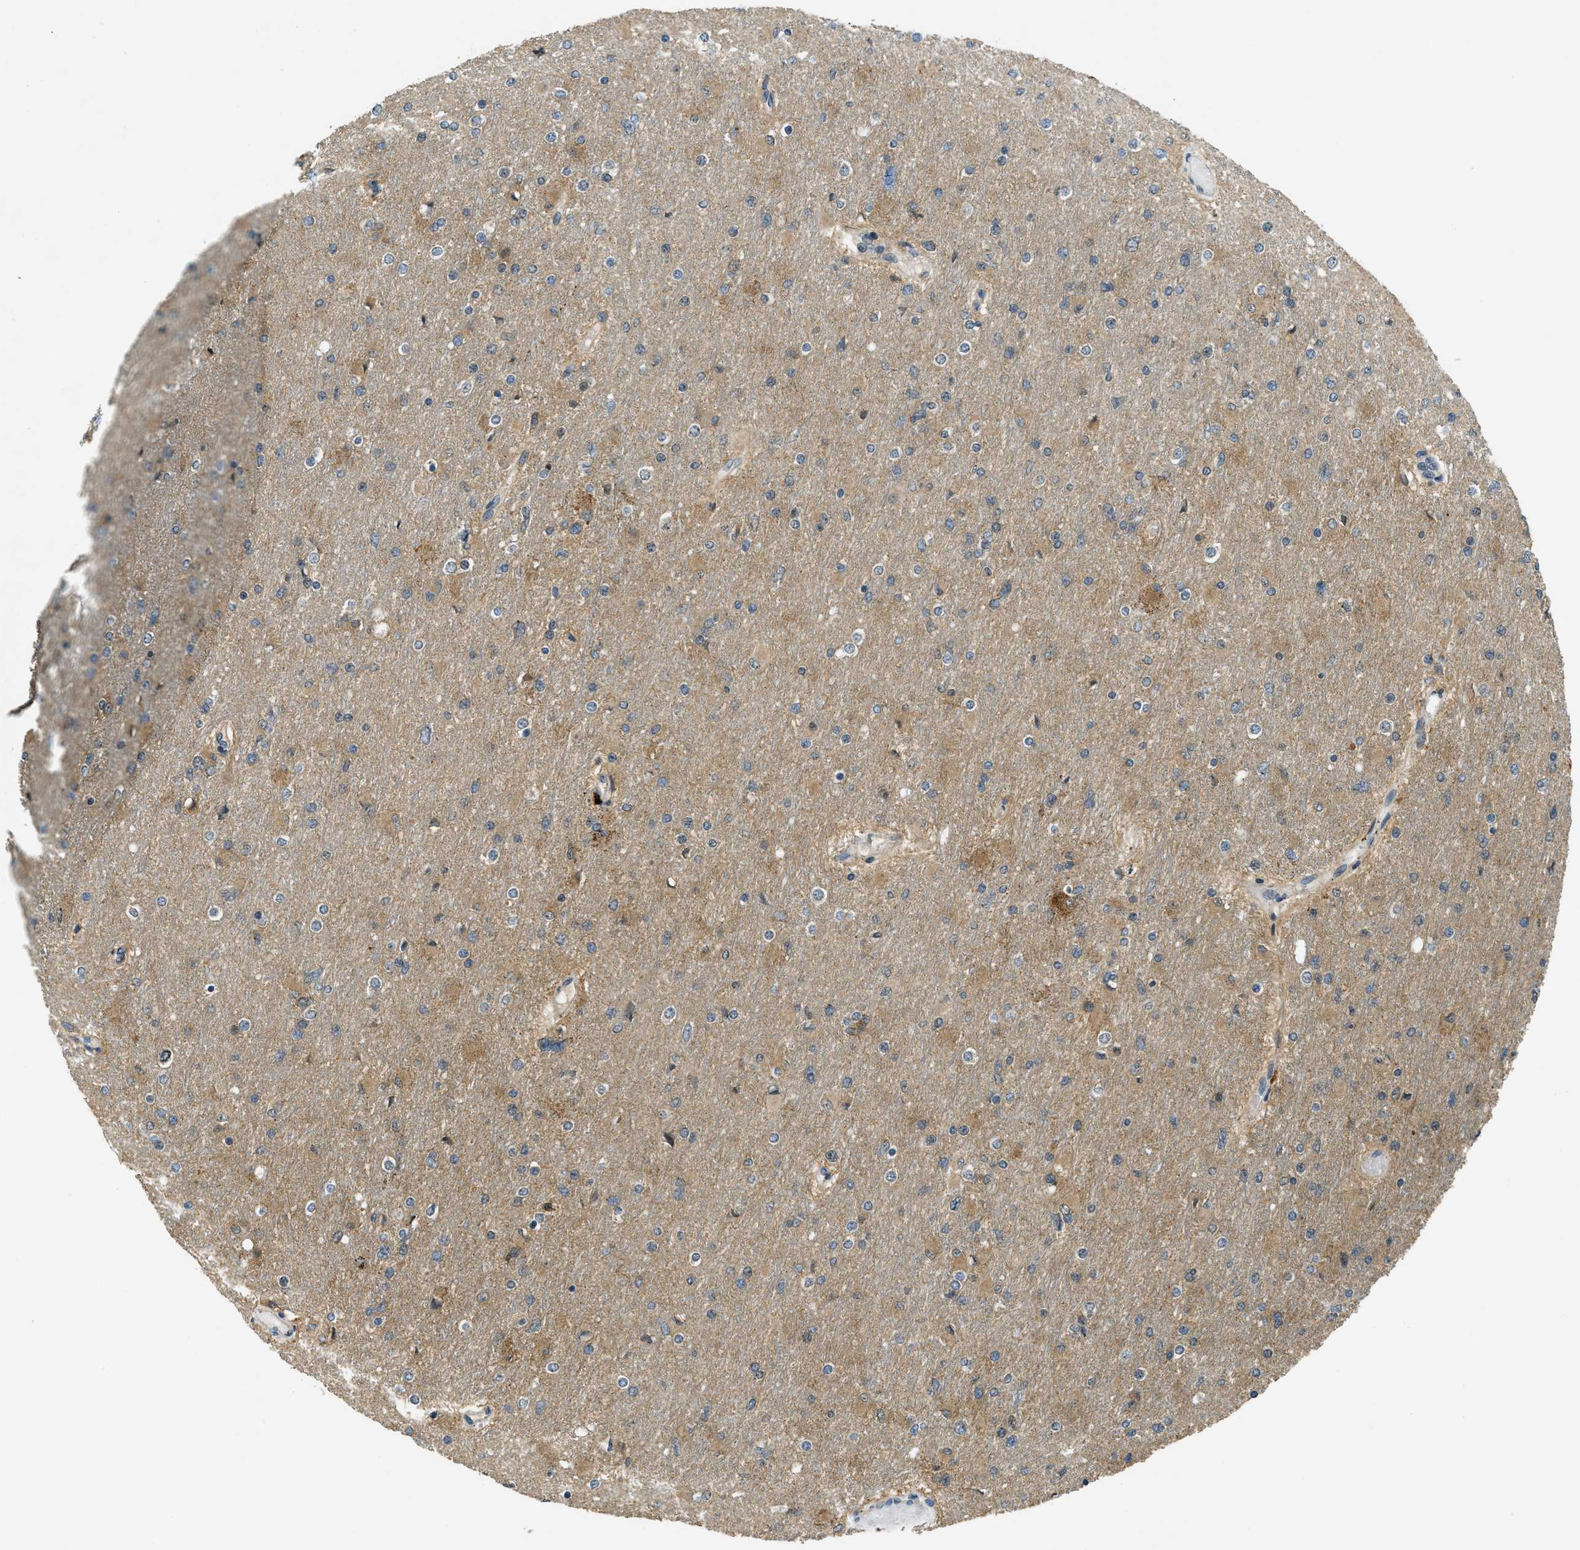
{"staining": {"intensity": "weak", "quantity": "<25%", "location": "cytoplasmic/membranous"}, "tissue": "glioma", "cell_type": "Tumor cells", "image_type": "cancer", "snomed": [{"axis": "morphology", "description": "Glioma, malignant, High grade"}, {"axis": "topography", "description": "Cerebral cortex"}], "caption": "Photomicrograph shows no protein expression in tumor cells of glioma tissue.", "gene": "CDKN2C", "patient": {"sex": "female", "age": 36}}